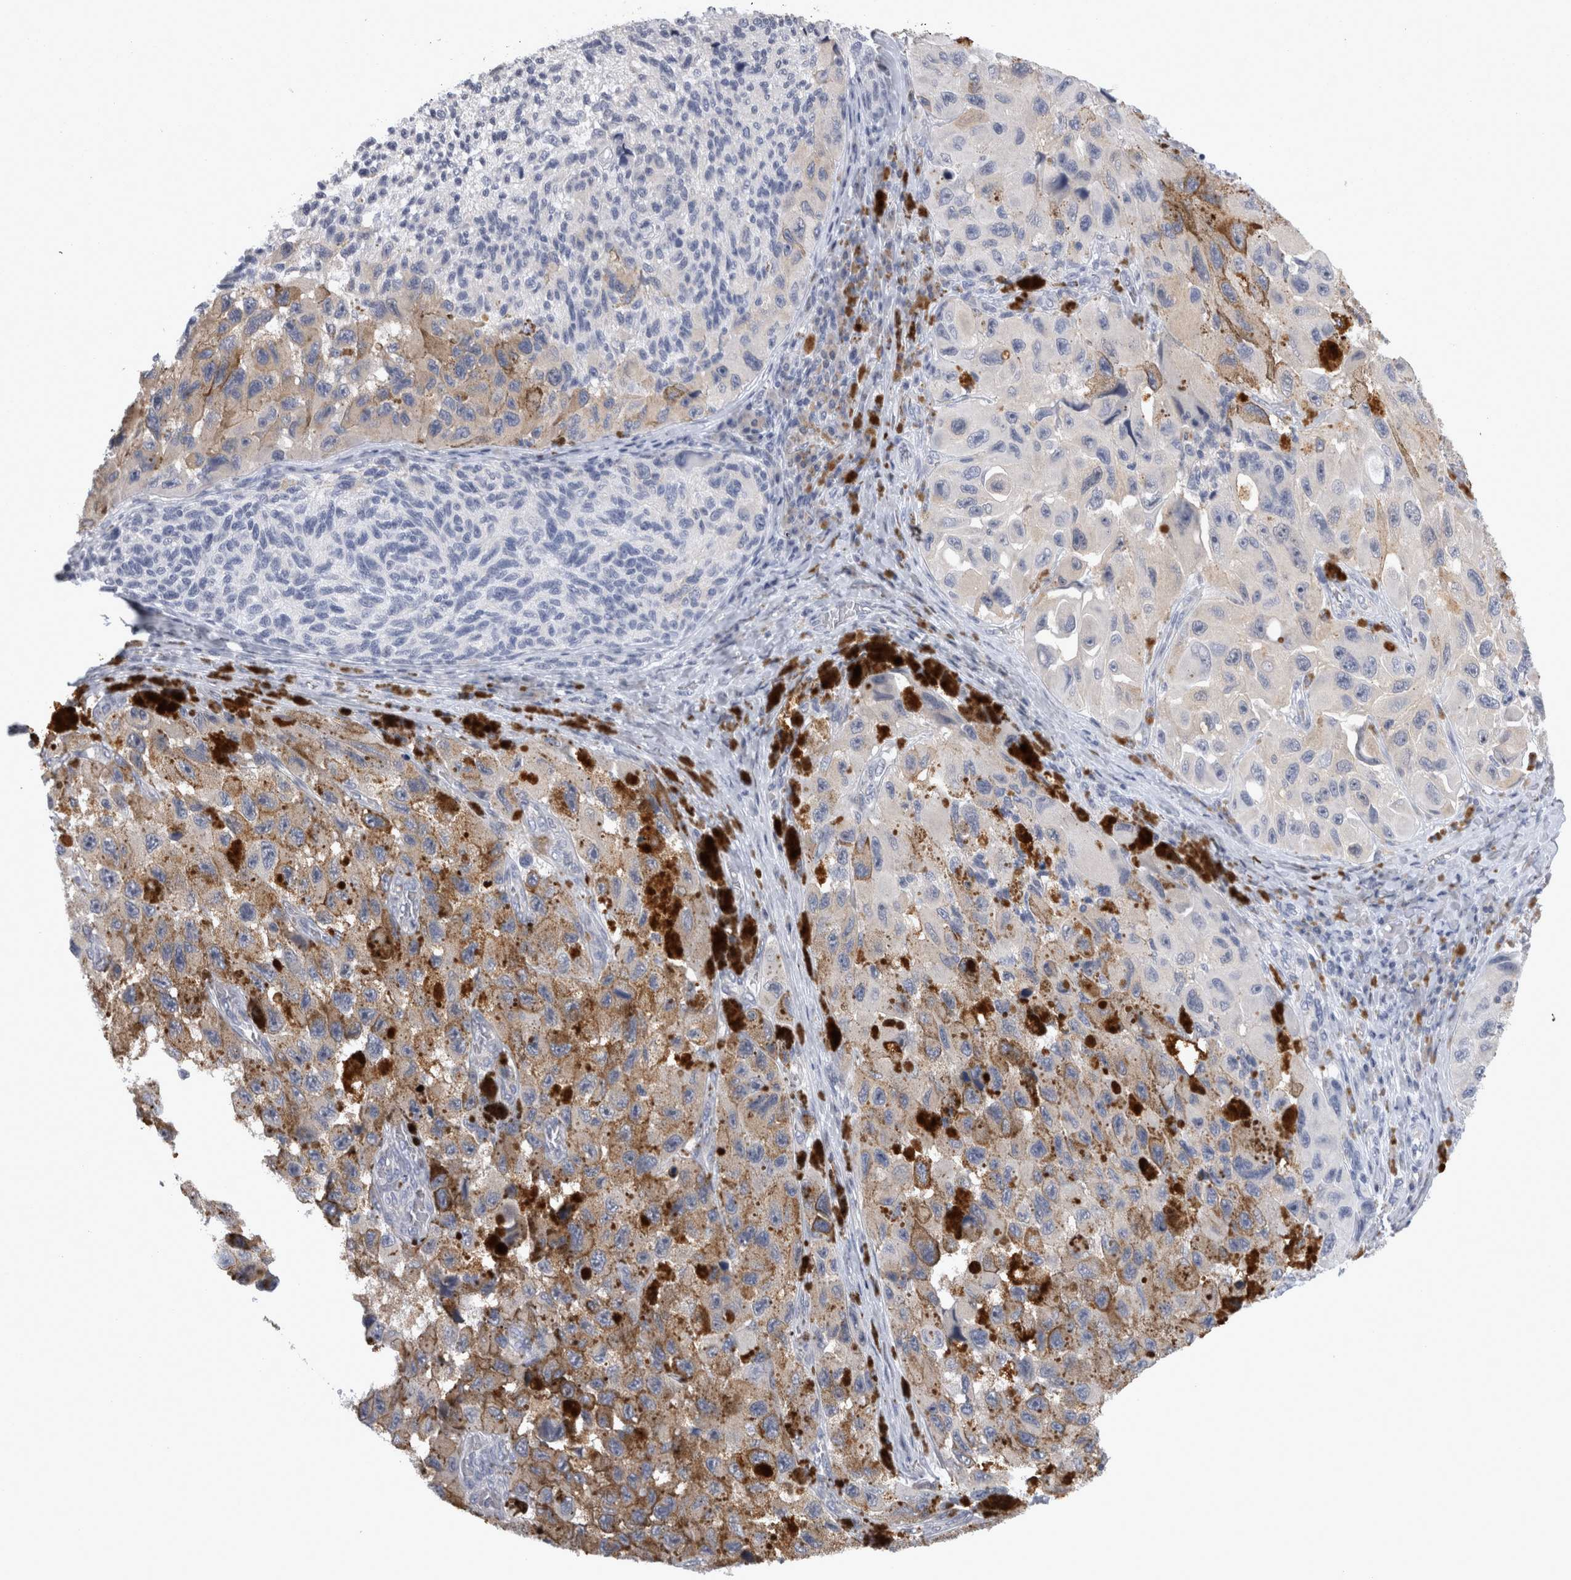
{"staining": {"intensity": "weak", "quantity": "25%-75%", "location": "cytoplasmic/membranous"}, "tissue": "melanoma", "cell_type": "Tumor cells", "image_type": "cancer", "snomed": [{"axis": "morphology", "description": "Malignant melanoma, NOS"}, {"axis": "topography", "description": "Skin"}], "caption": "Immunohistochemistry (DAB) staining of human malignant melanoma exhibits weak cytoplasmic/membranous protein staining in approximately 25%-75% of tumor cells. (Brightfield microscopy of DAB IHC at high magnification).", "gene": "TCAP", "patient": {"sex": "female", "age": 73}}